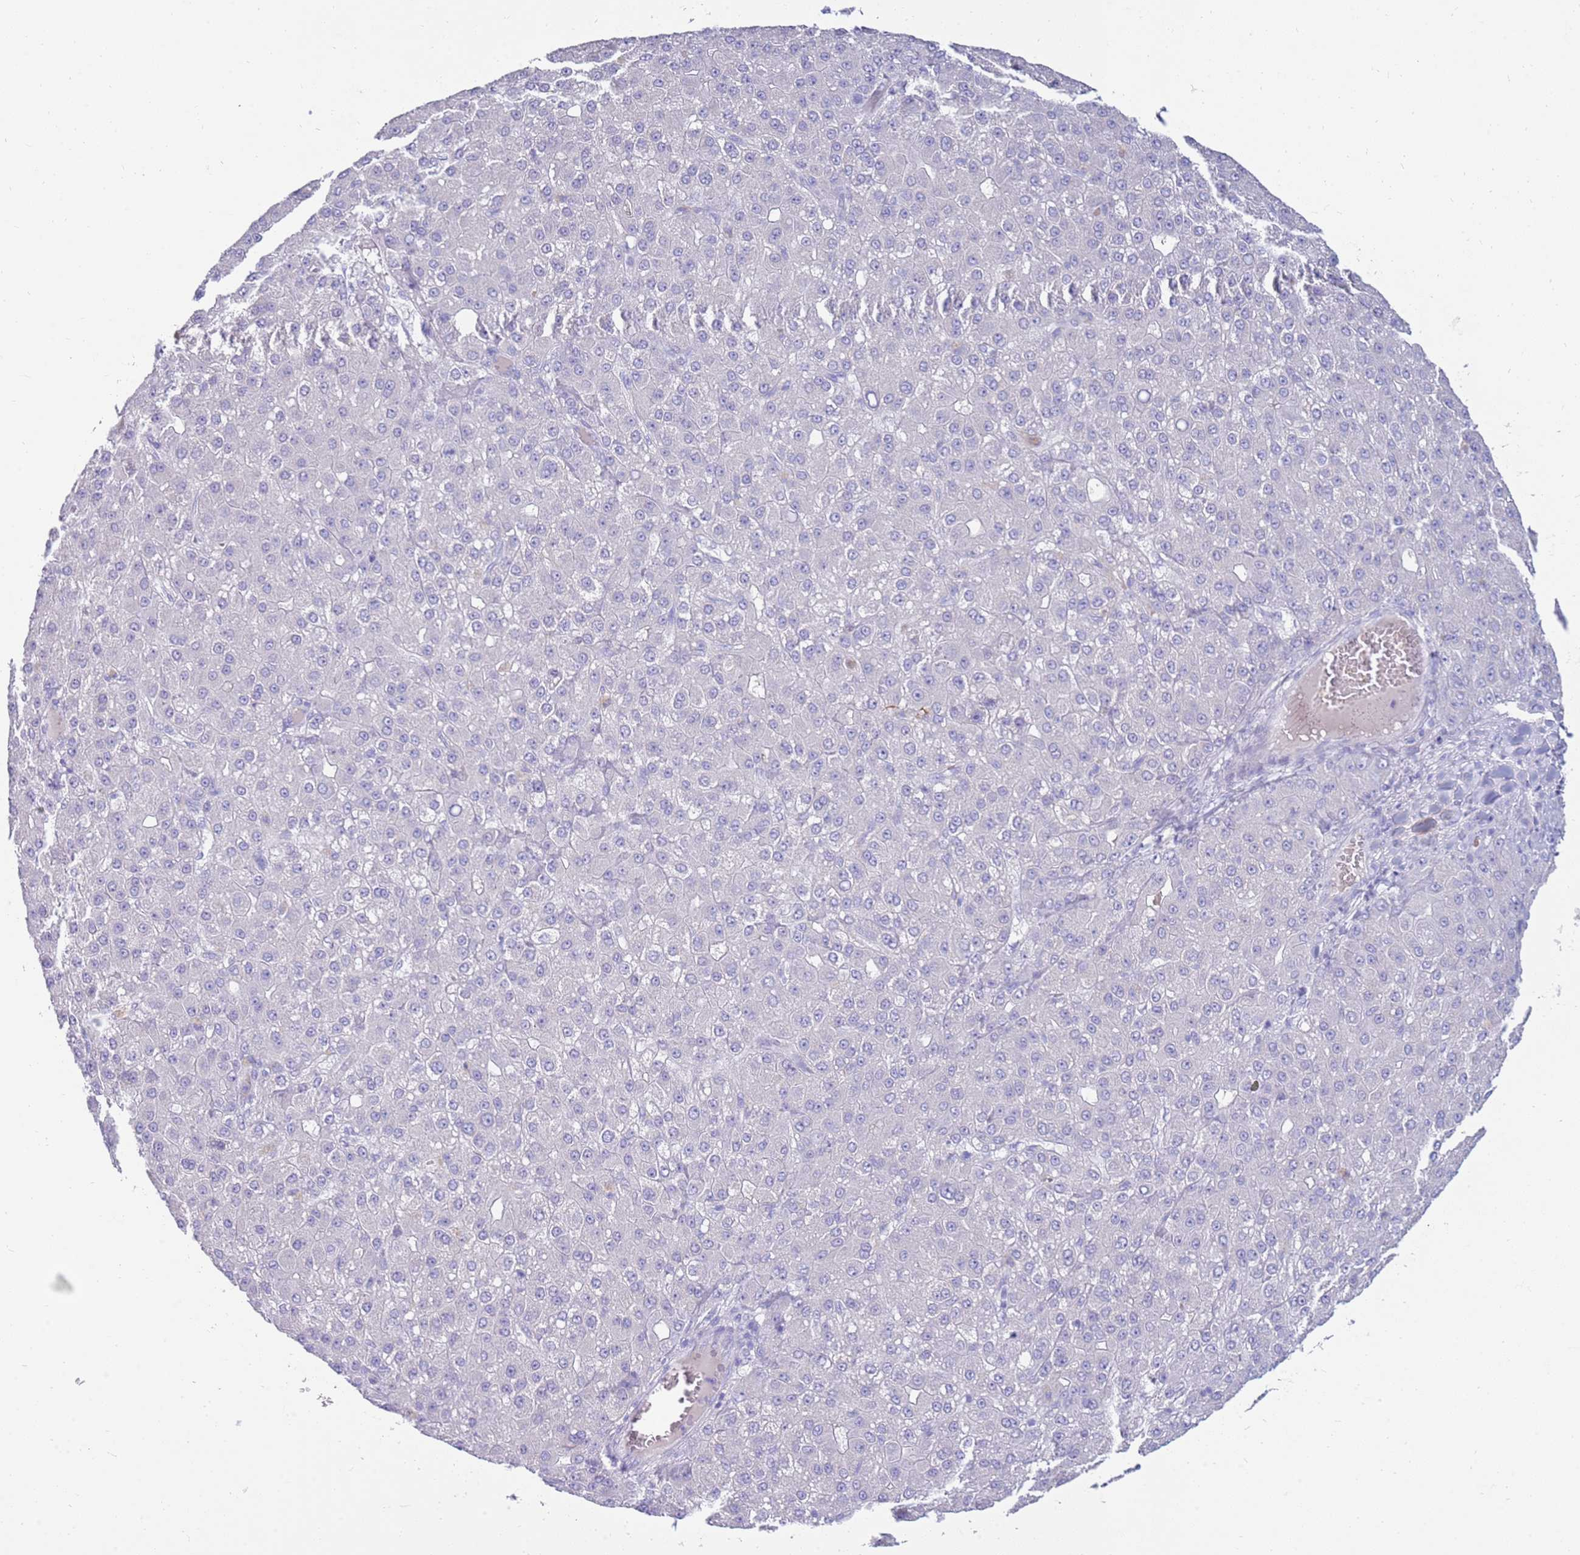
{"staining": {"intensity": "negative", "quantity": "none", "location": "none"}, "tissue": "liver cancer", "cell_type": "Tumor cells", "image_type": "cancer", "snomed": [{"axis": "morphology", "description": "Carcinoma, Hepatocellular, NOS"}, {"axis": "topography", "description": "Liver"}], "caption": "Protein analysis of liver hepatocellular carcinoma demonstrates no significant positivity in tumor cells.", "gene": "EVPLL", "patient": {"sex": "male", "age": 67}}